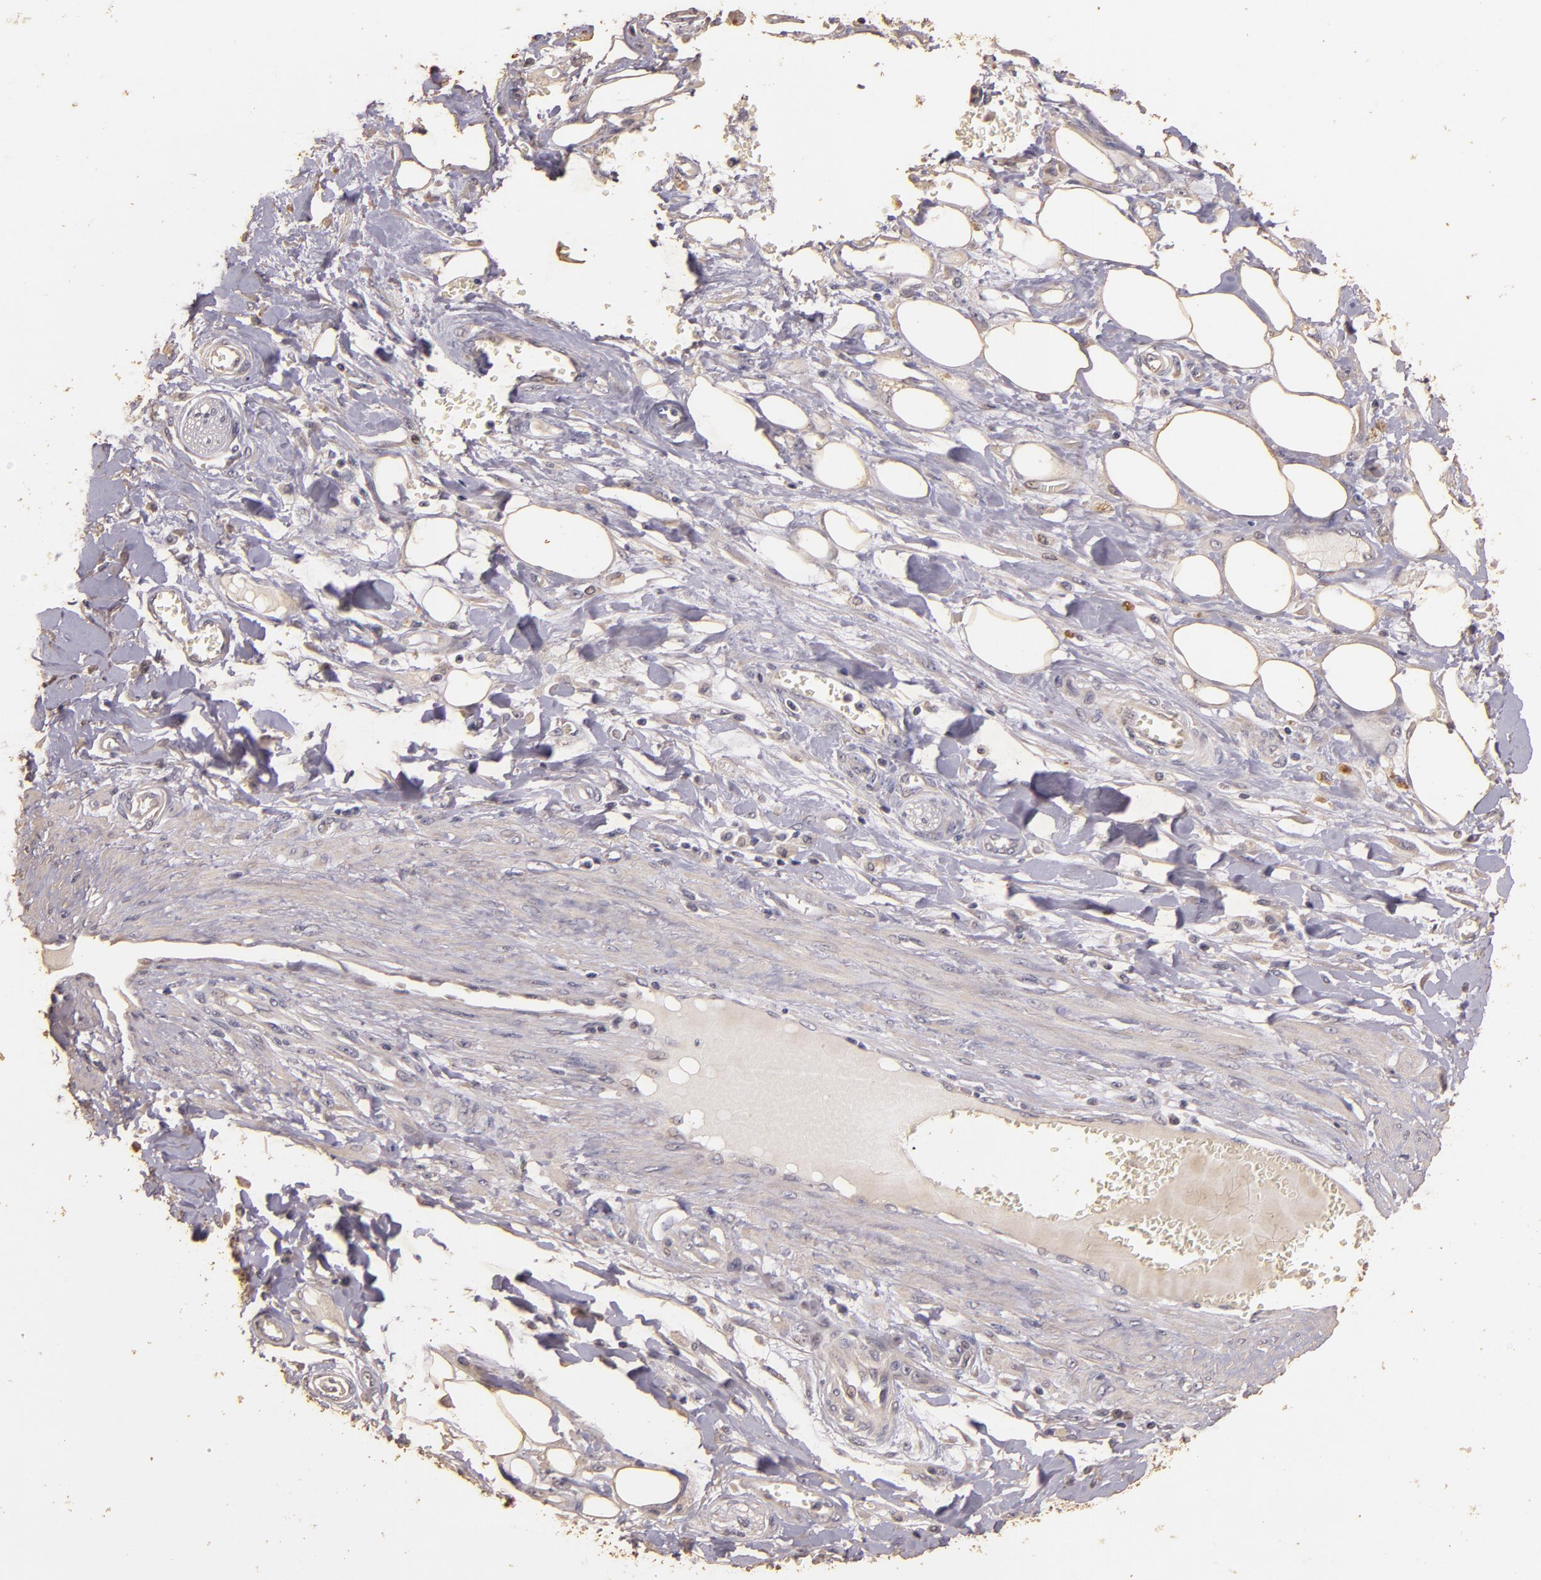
{"staining": {"intensity": "negative", "quantity": "none", "location": "none"}, "tissue": "pancreatic cancer", "cell_type": "Tumor cells", "image_type": "cancer", "snomed": [{"axis": "morphology", "description": "Adenocarcinoma, NOS"}, {"axis": "topography", "description": "Pancreas"}], "caption": "Immunohistochemistry micrograph of human pancreatic cancer stained for a protein (brown), which displays no positivity in tumor cells.", "gene": "BCL2L13", "patient": {"sex": "male", "age": 69}}